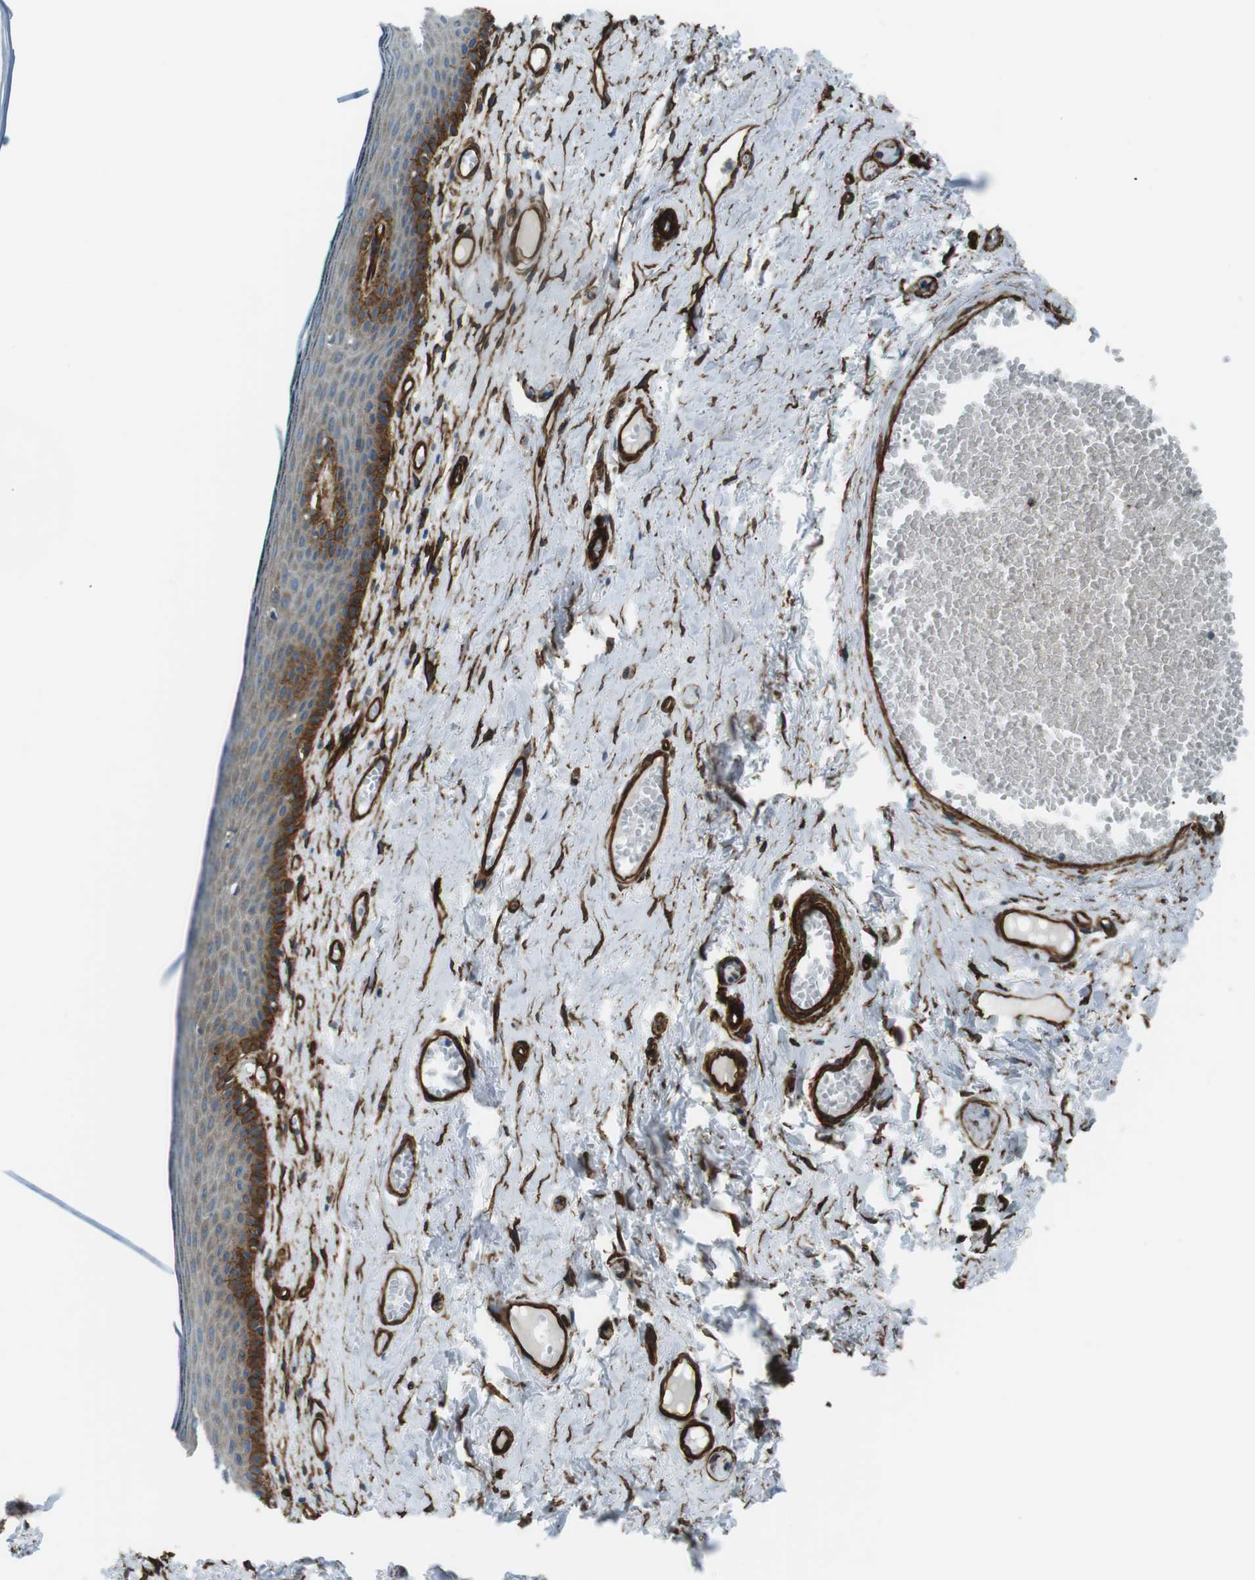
{"staining": {"intensity": "strong", "quantity": "<25%", "location": "cytoplasmic/membranous"}, "tissue": "skin", "cell_type": "Epidermal cells", "image_type": "normal", "snomed": [{"axis": "morphology", "description": "Normal tissue, NOS"}, {"axis": "topography", "description": "Adipose tissue"}, {"axis": "topography", "description": "Vascular tissue"}, {"axis": "topography", "description": "Anal"}, {"axis": "topography", "description": "Peripheral nerve tissue"}], "caption": "The photomicrograph exhibits staining of normal skin, revealing strong cytoplasmic/membranous protein staining (brown color) within epidermal cells. The protein is shown in brown color, while the nuclei are stained blue.", "gene": "ODR4", "patient": {"sex": "female", "age": 54}}